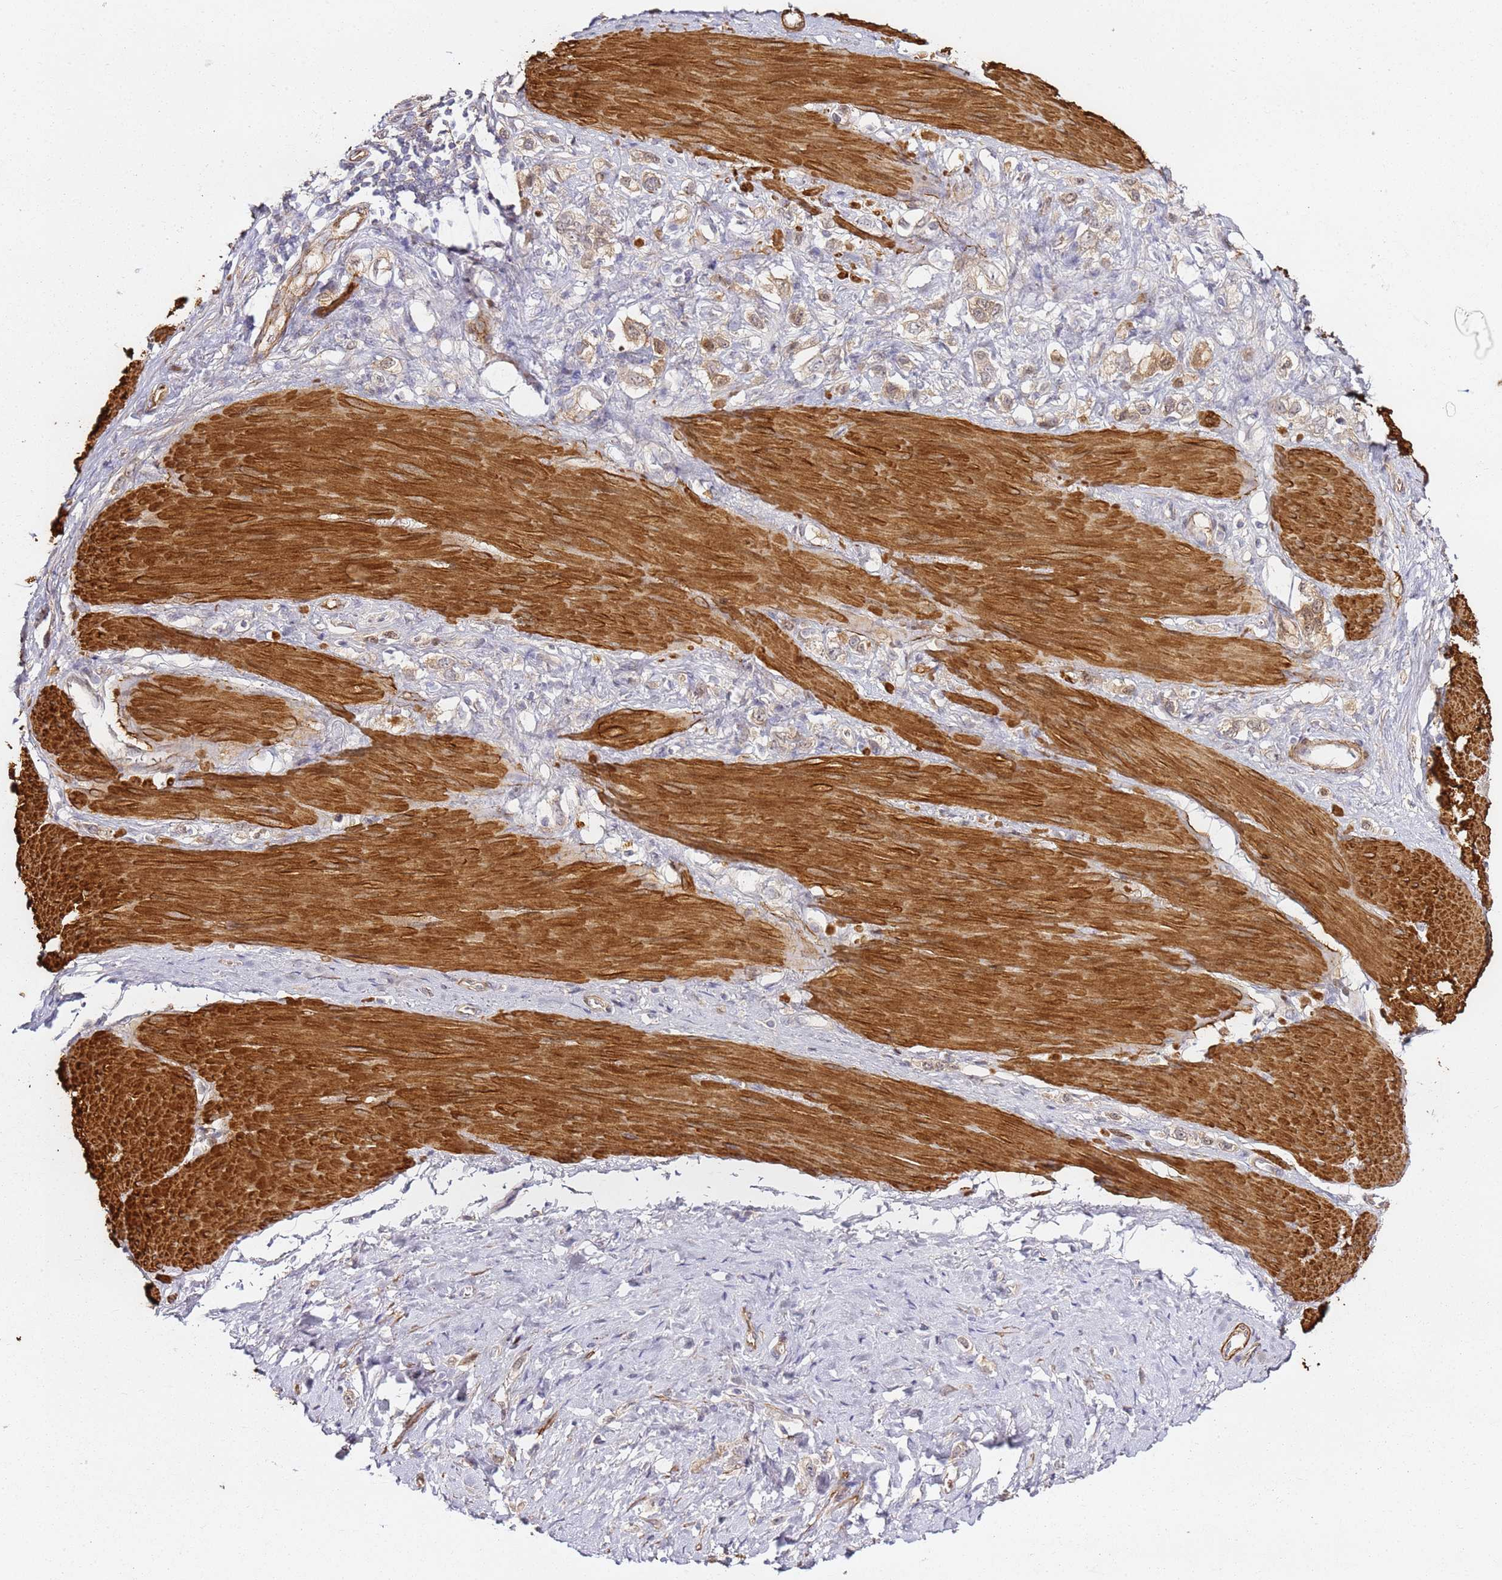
{"staining": {"intensity": "weak", "quantity": ">75%", "location": "cytoplasmic/membranous,nuclear"}, "tissue": "stomach cancer", "cell_type": "Tumor cells", "image_type": "cancer", "snomed": [{"axis": "morphology", "description": "Adenocarcinoma, NOS"}, {"axis": "topography", "description": "Stomach"}], "caption": "Tumor cells demonstrate low levels of weak cytoplasmic/membranous and nuclear positivity in about >75% of cells in human stomach cancer (adenocarcinoma).", "gene": "EPS8L1", "patient": {"sex": "female", "age": 65}}